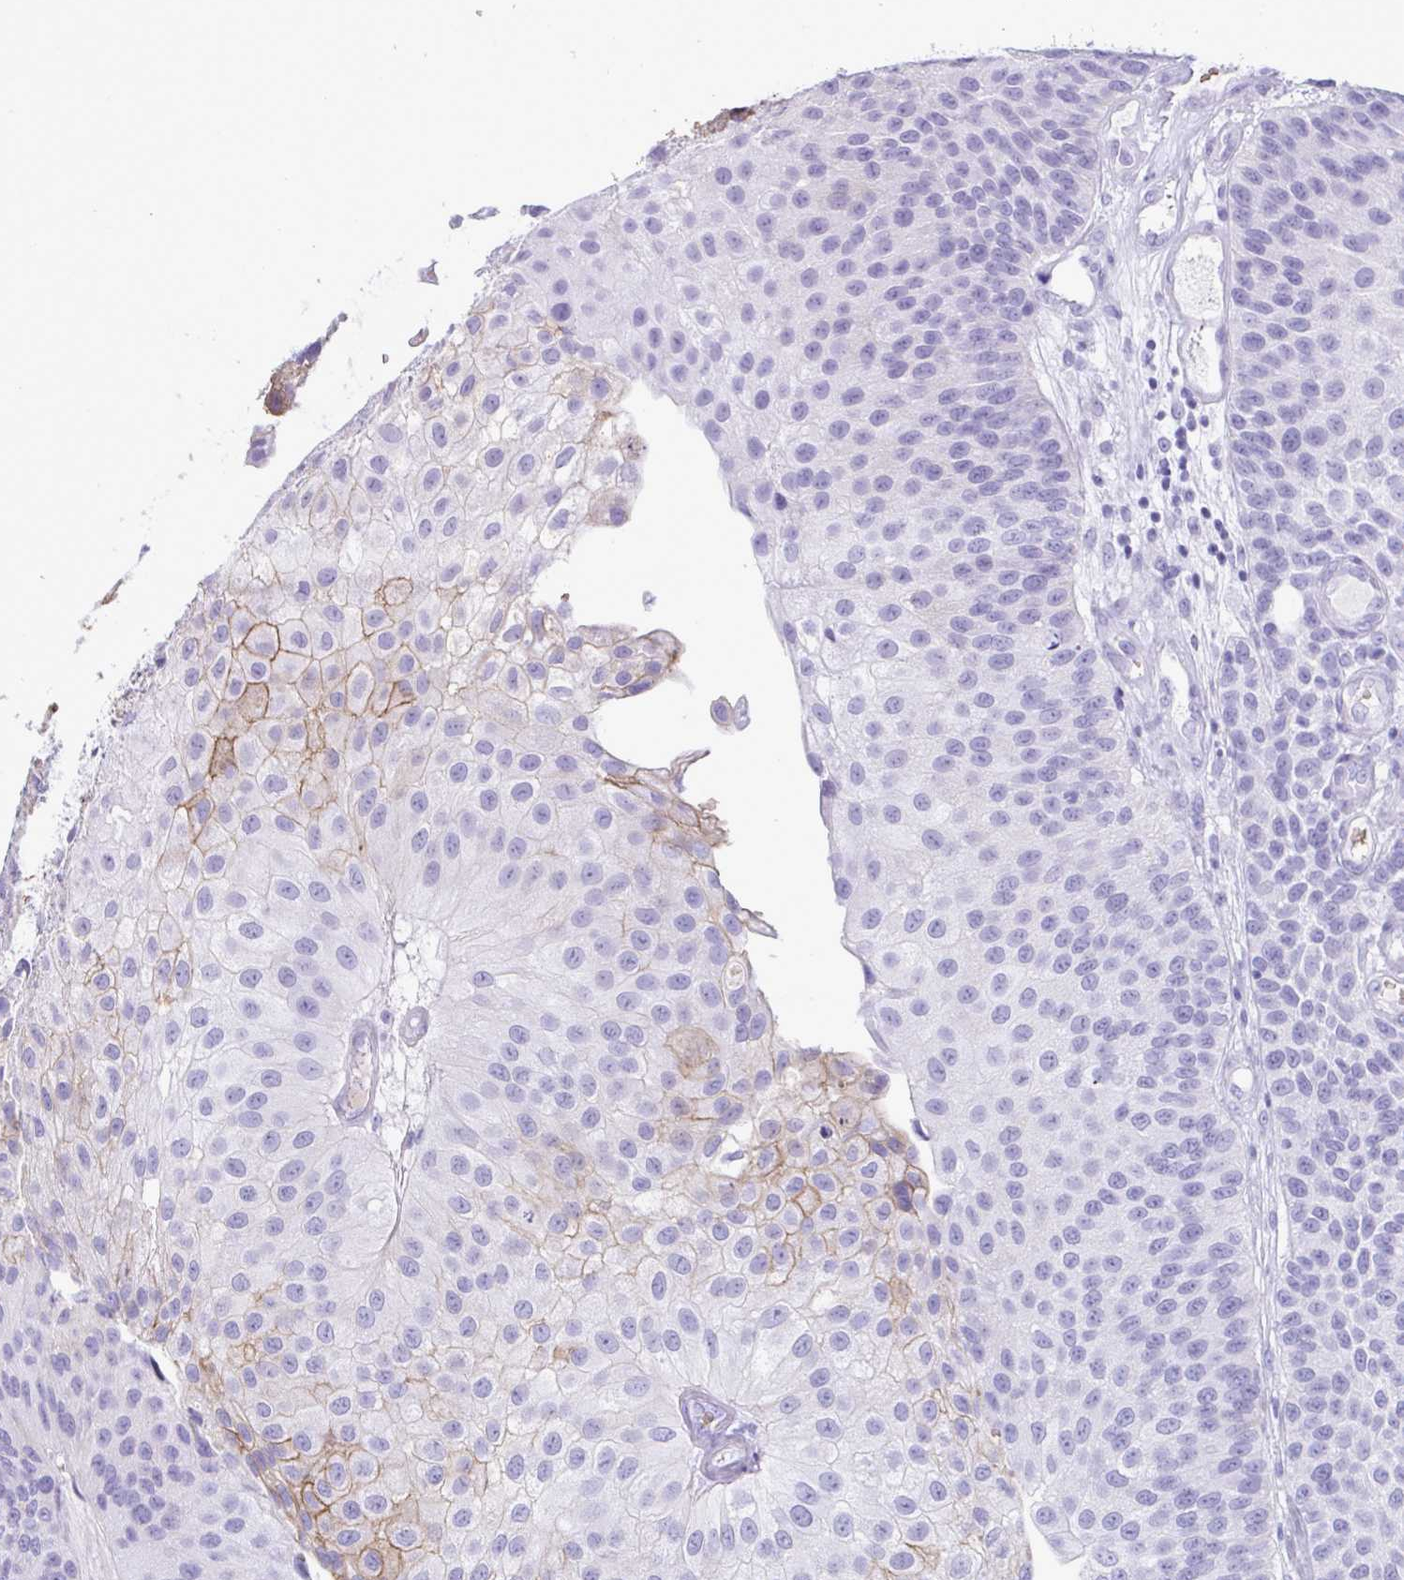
{"staining": {"intensity": "weak", "quantity": "<25%", "location": "cytoplasmic/membranous"}, "tissue": "urothelial cancer", "cell_type": "Tumor cells", "image_type": "cancer", "snomed": [{"axis": "morphology", "description": "Urothelial carcinoma, NOS"}, {"axis": "topography", "description": "Urinary bladder"}], "caption": "Immunohistochemical staining of human urothelial cancer demonstrates no significant staining in tumor cells. Brightfield microscopy of immunohistochemistry stained with DAB (brown) and hematoxylin (blue), captured at high magnification.", "gene": "SLC2A1", "patient": {"sex": "male", "age": 87}}